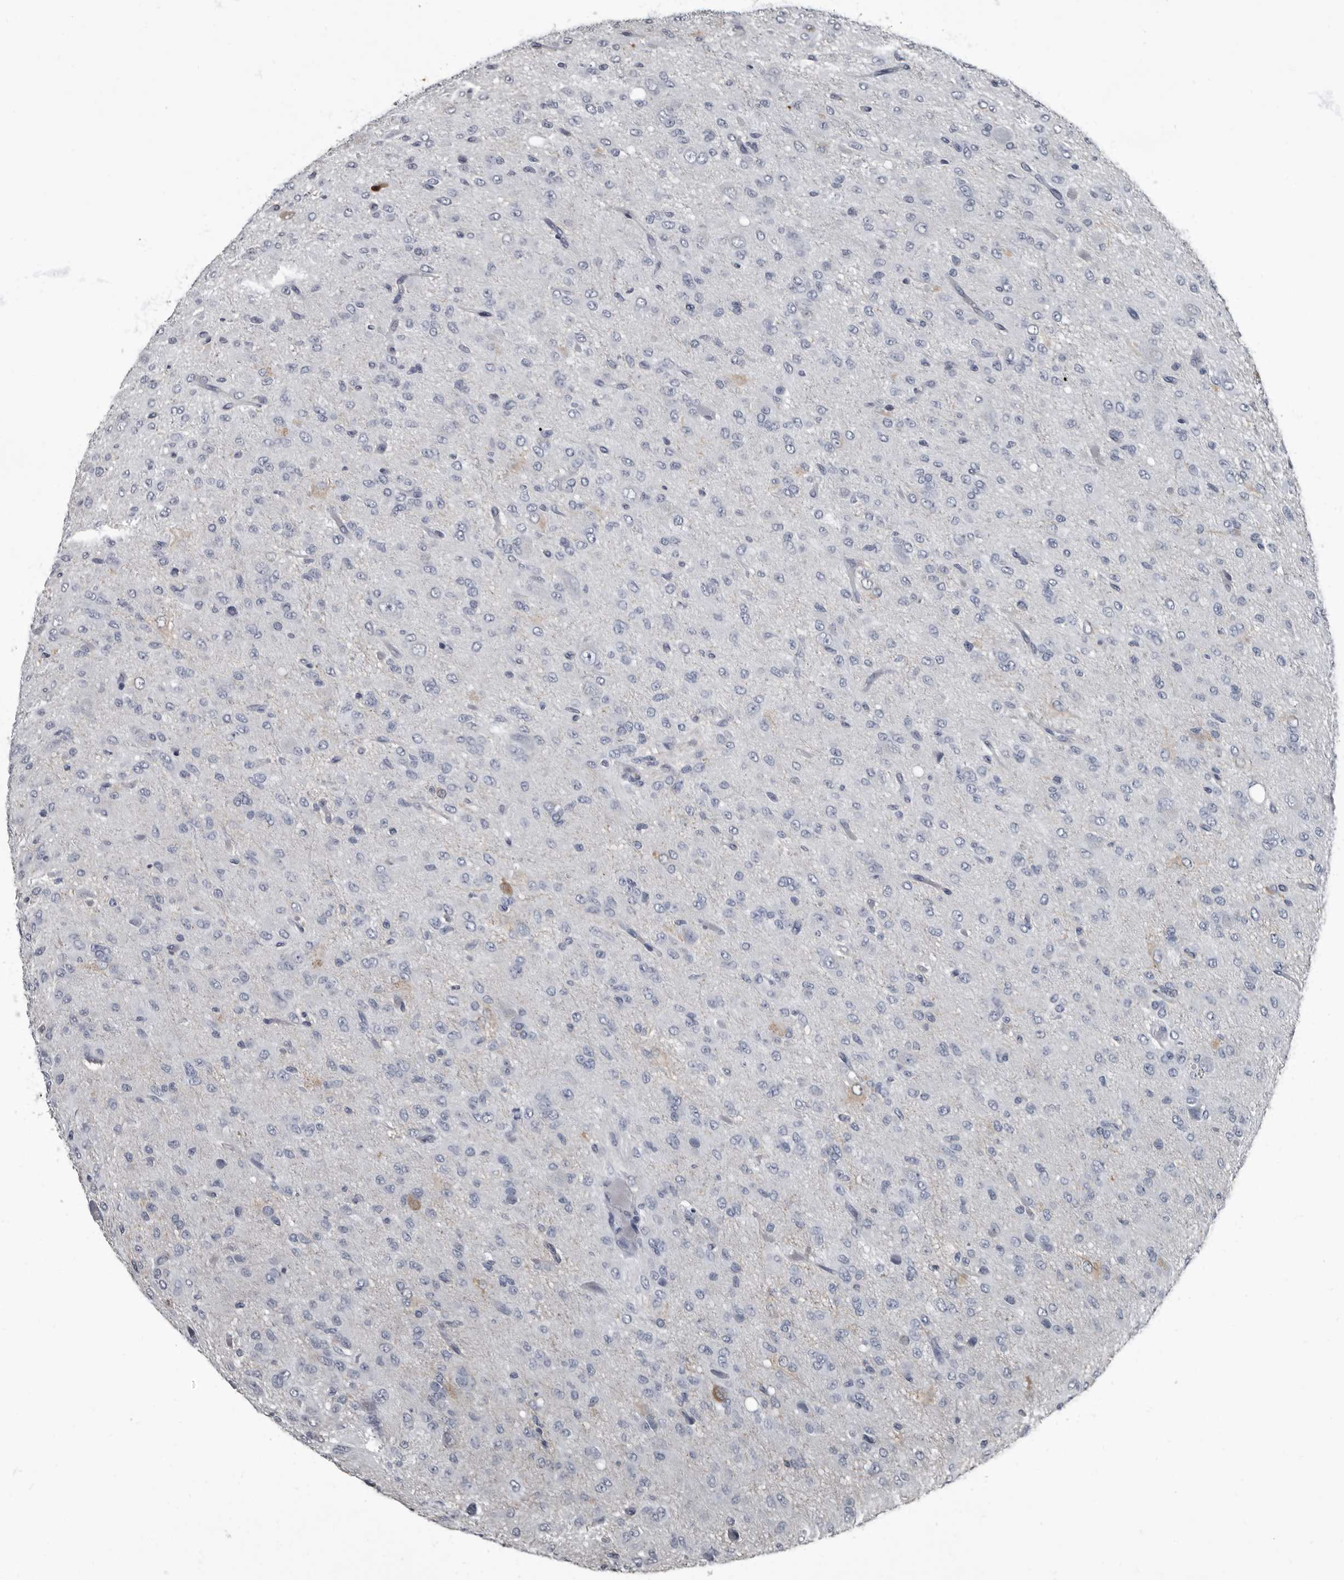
{"staining": {"intensity": "negative", "quantity": "none", "location": "none"}, "tissue": "glioma", "cell_type": "Tumor cells", "image_type": "cancer", "snomed": [{"axis": "morphology", "description": "Glioma, malignant, High grade"}, {"axis": "topography", "description": "Brain"}], "caption": "The immunohistochemistry histopathology image has no significant positivity in tumor cells of glioma tissue. (DAB (3,3'-diaminobenzidine) immunohistochemistry visualized using brightfield microscopy, high magnification).", "gene": "TPD52L1", "patient": {"sex": "female", "age": 59}}